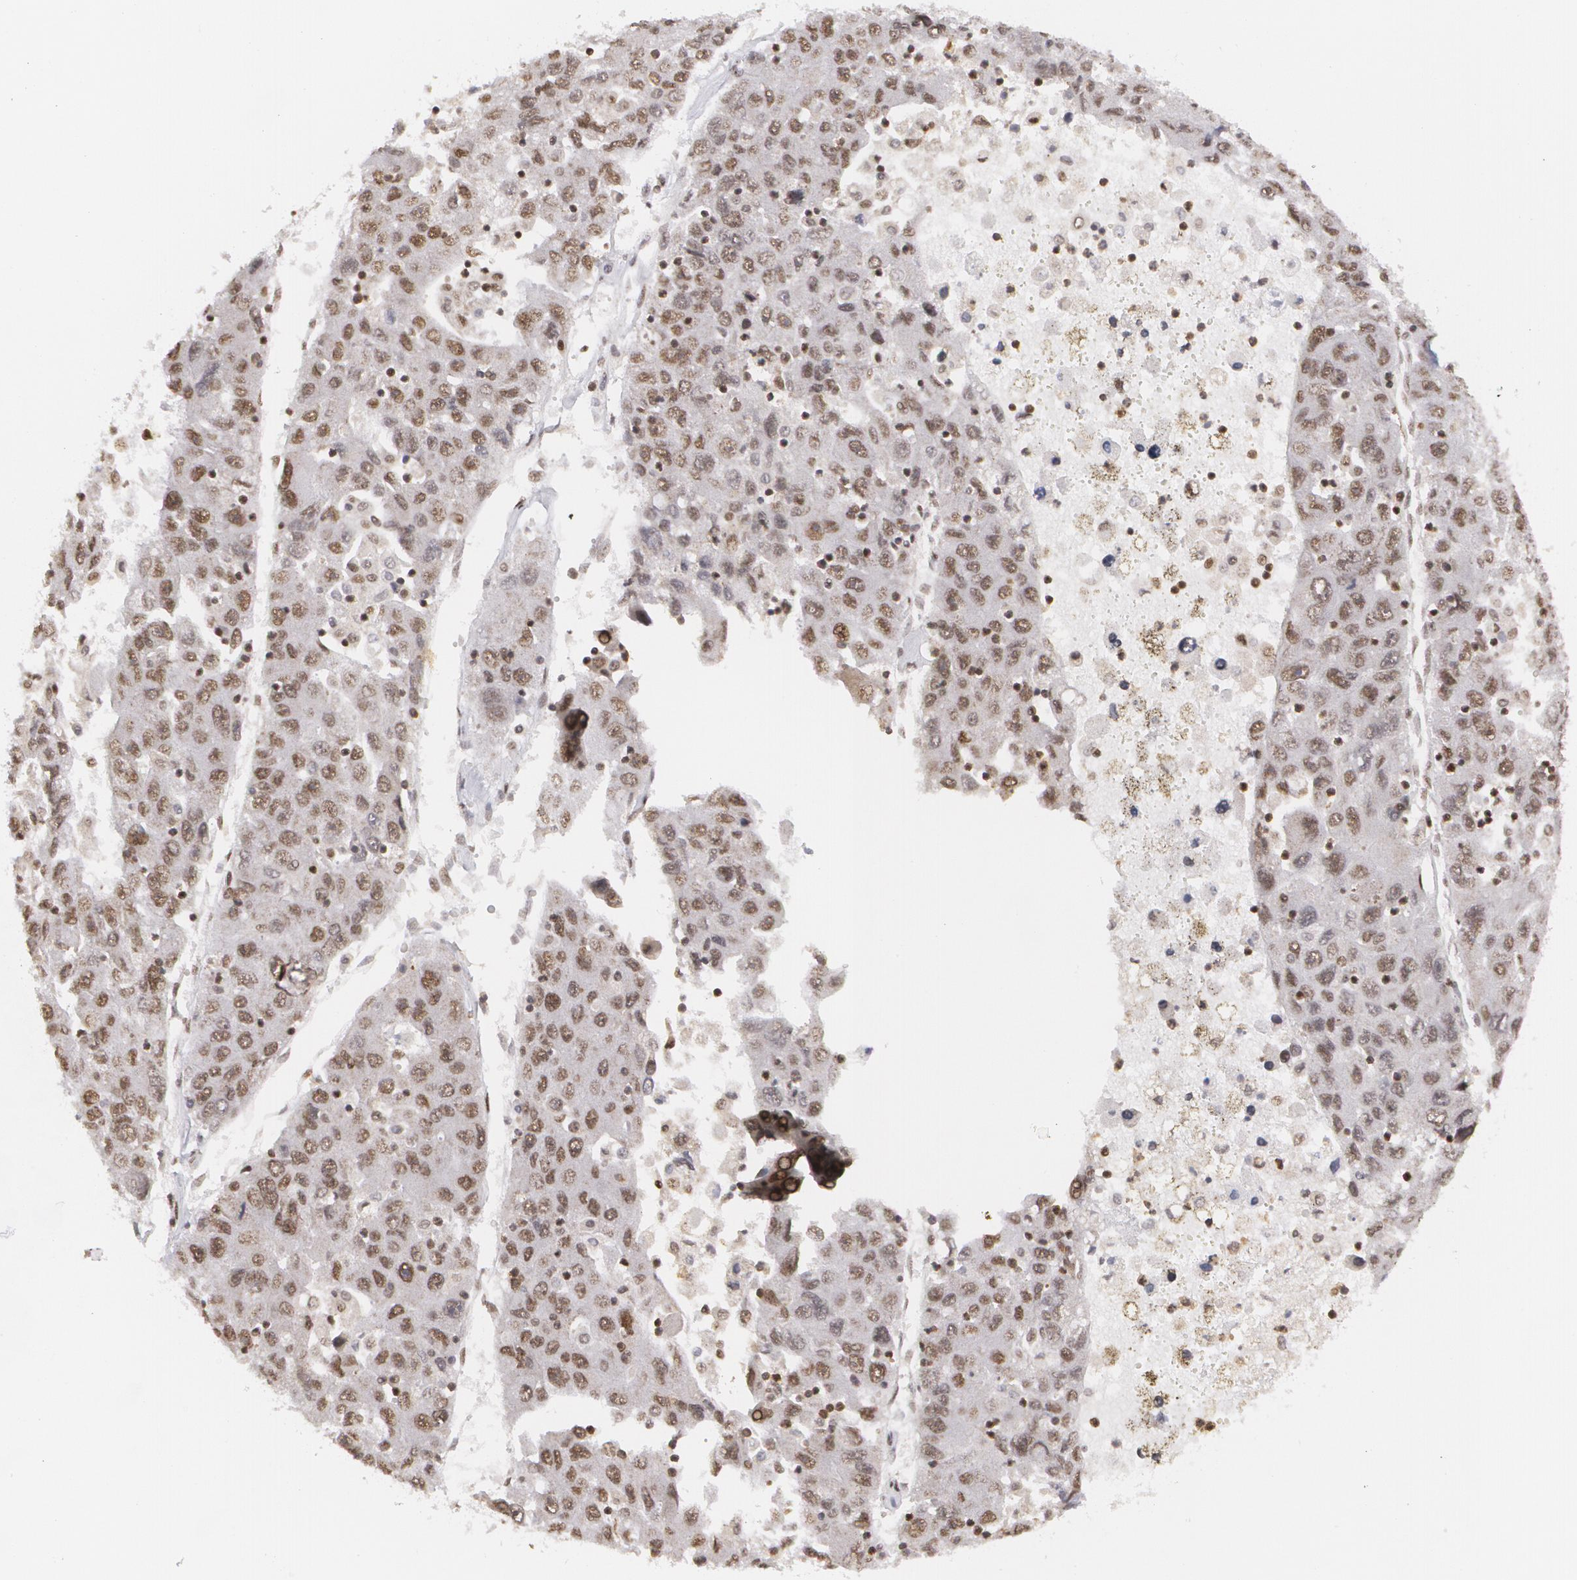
{"staining": {"intensity": "weak", "quantity": "25%-75%", "location": "nuclear"}, "tissue": "liver cancer", "cell_type": "Tumor cells", "image_type": "cancer", "snomed": [{"axis": "morphology", "description": "Carcinoma, Hepatocellular, NOS"}, {"axis": "topography", "description": "Liver"}], "caption": "This is an image of IHC staining of liver cancer (hepatocellular carcinoma), which shows weak expression in the nuclear of tumor cells.", "gene": "MXD1", "patient": {"sex": "male", "age": 49}}